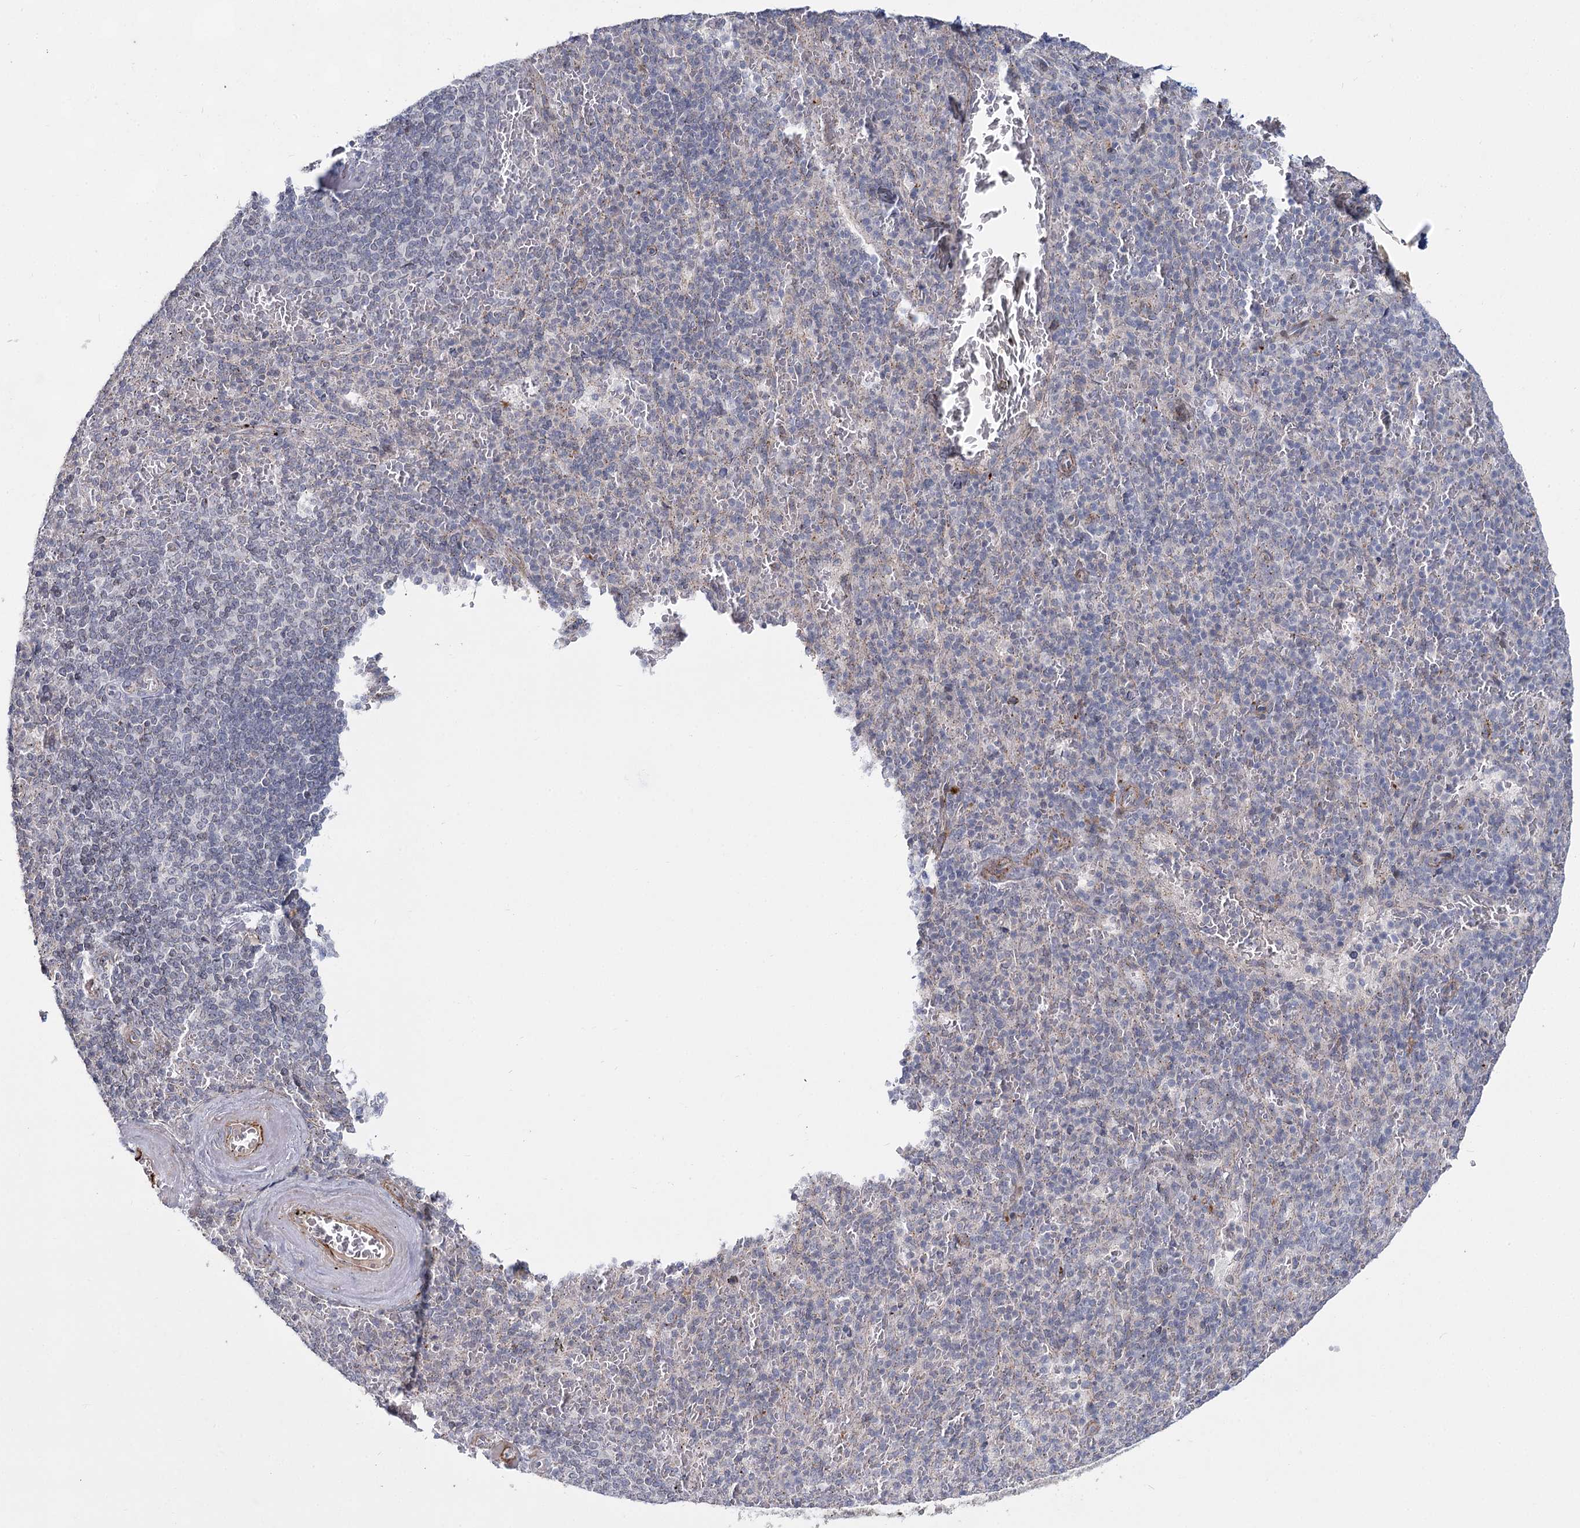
{"staining": {"intensity": "negative", "quantity": "none", "location": "none"}, "tissue": "spleen", "cell_type": "Cells in red pulp", "image_type": "normal", "snomed": [{"axis": "morphology", "description": "Normal tissue, NOS"}, {"axis": "topography", "description": "Spleen"}], "caption": "This is an immunohistochemistry micrograph of normal spleen. There is no positivity in cells in red pulp.", "gene": "ATL2", "patient": {"sex": "male", "age": 82}}